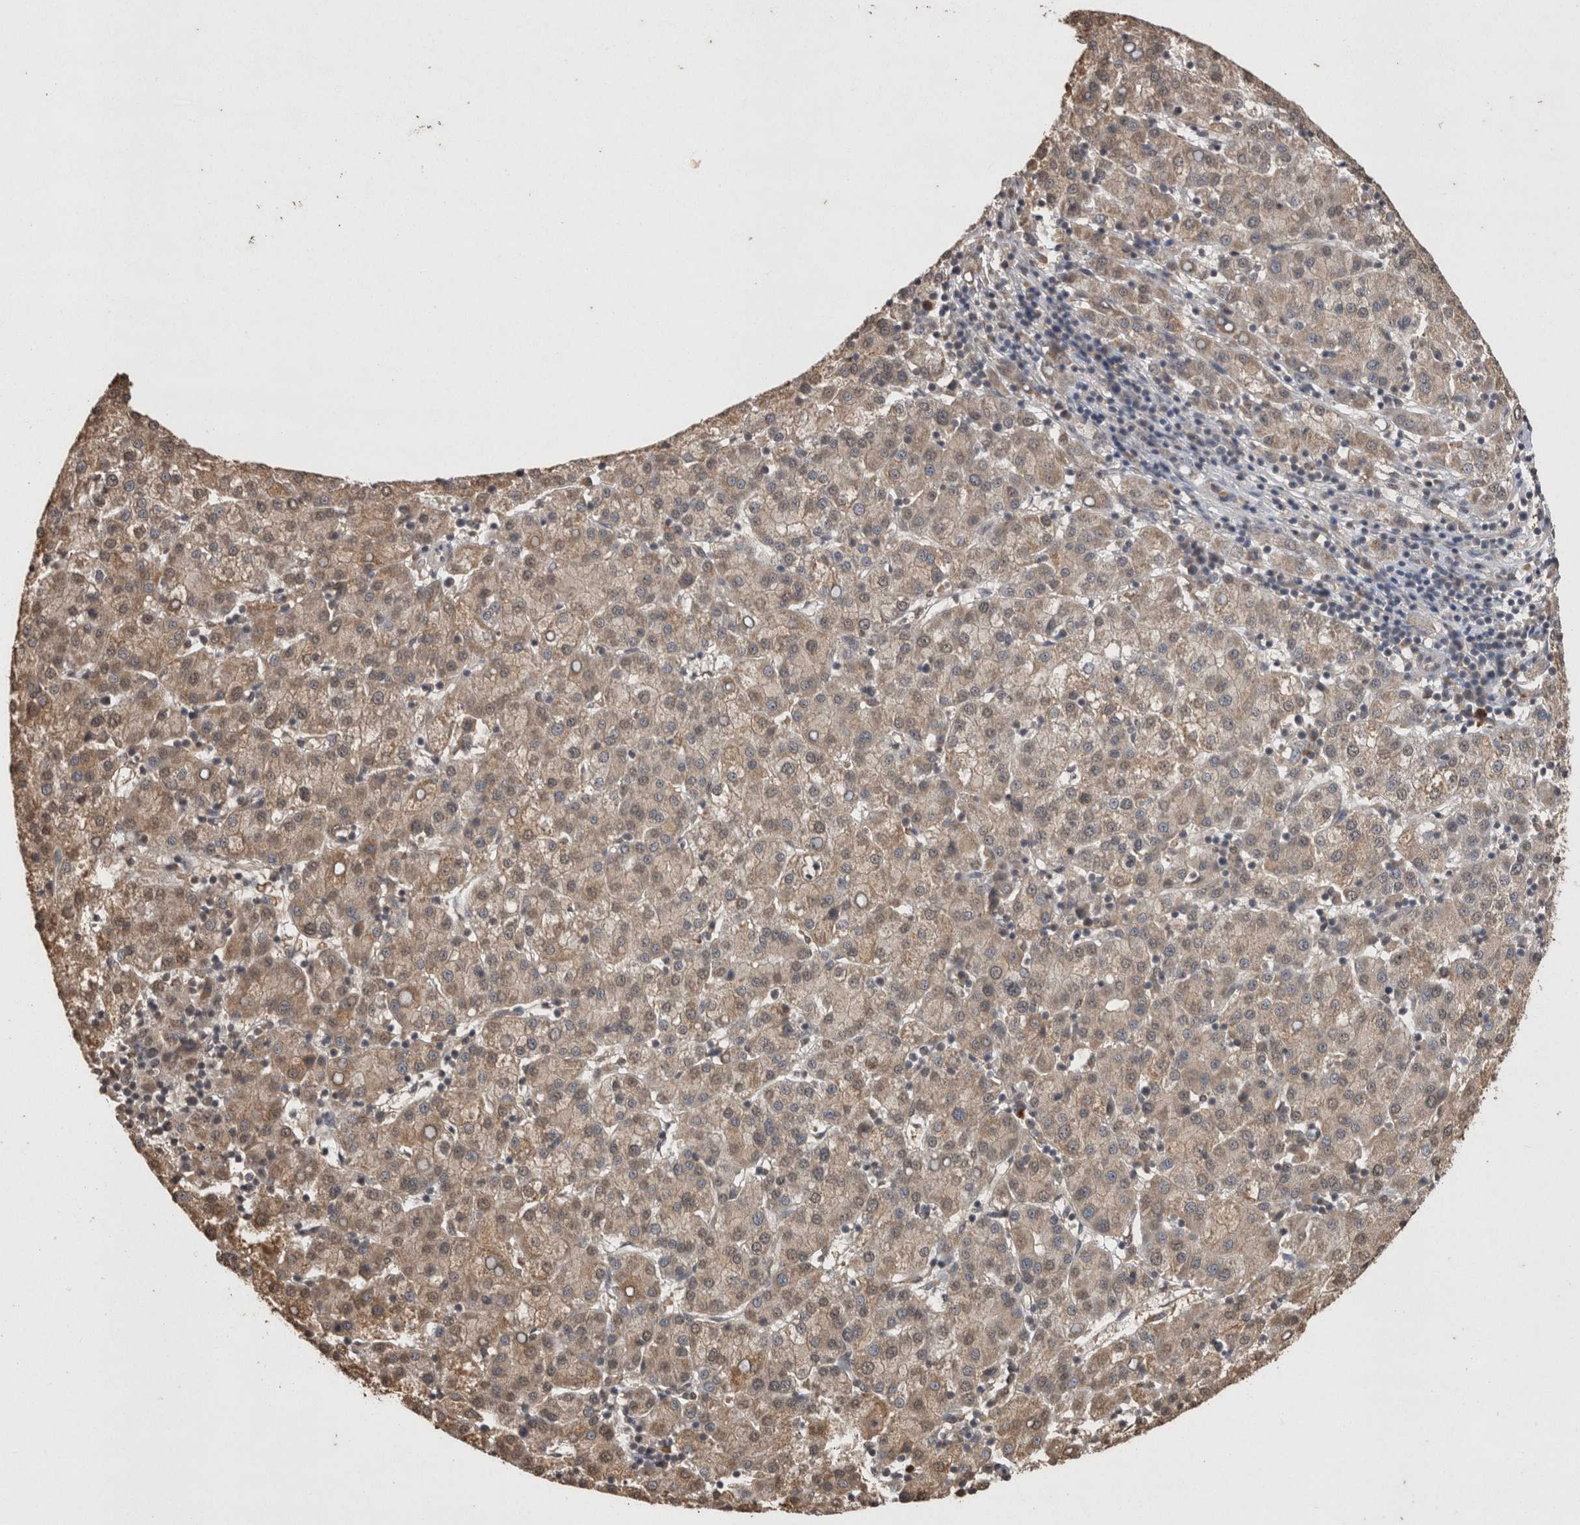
{"staining": {"intensity": "weak", "quantity": ">75%", "location": "cytoplasmic/membranous"}, "tissue": "liver cancer", "cell_type": "Tumor cells", "image_type": "cancer", "snomed": [{"axis": "morphology", "description": "Carcinoma, Hepatocellular, NOS"}, {"axis": "topography", "description": "Liver"}], "caption": "Human liver hepatocellular carcinoma stained for a protein (brown) shows weak cytoplasmic/membranous positive staining in approximately >75% of tumor cells.", "gene": "GRK5", "patient": {"sex": "female", "age": 58}}